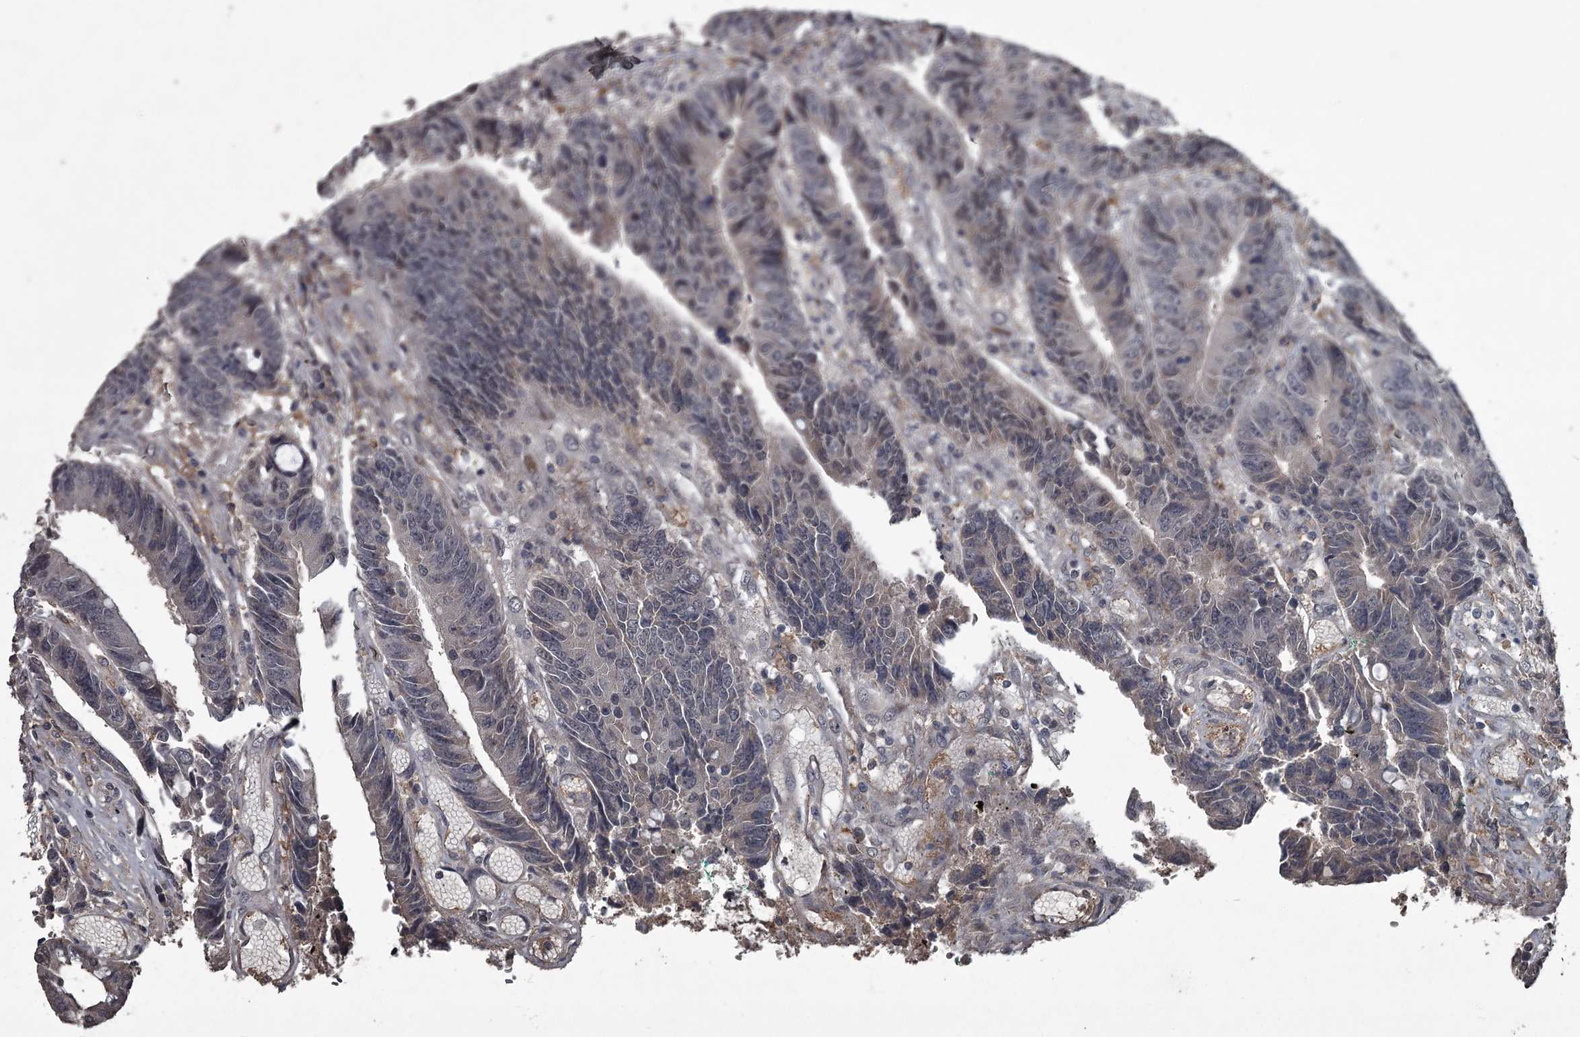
{"staining": {"intensity": "negative", "quantity": "none", "location": "none"}, "tissue": "colorectal cancer", "cell_type": "Tumor cells", "image_type": "cancer", "snomed": [{"axis": "morphology", "description": "Adenocarcinoma, NOS"}, {"axis": "topography", "description": "Rectum"}], "caption": "Tumor cells are negative for brown protein staining in colorectal cancer (adenocarcinoma).", "gene": "FLVCR2", "patient": {"sex": "male", "age": 84}}